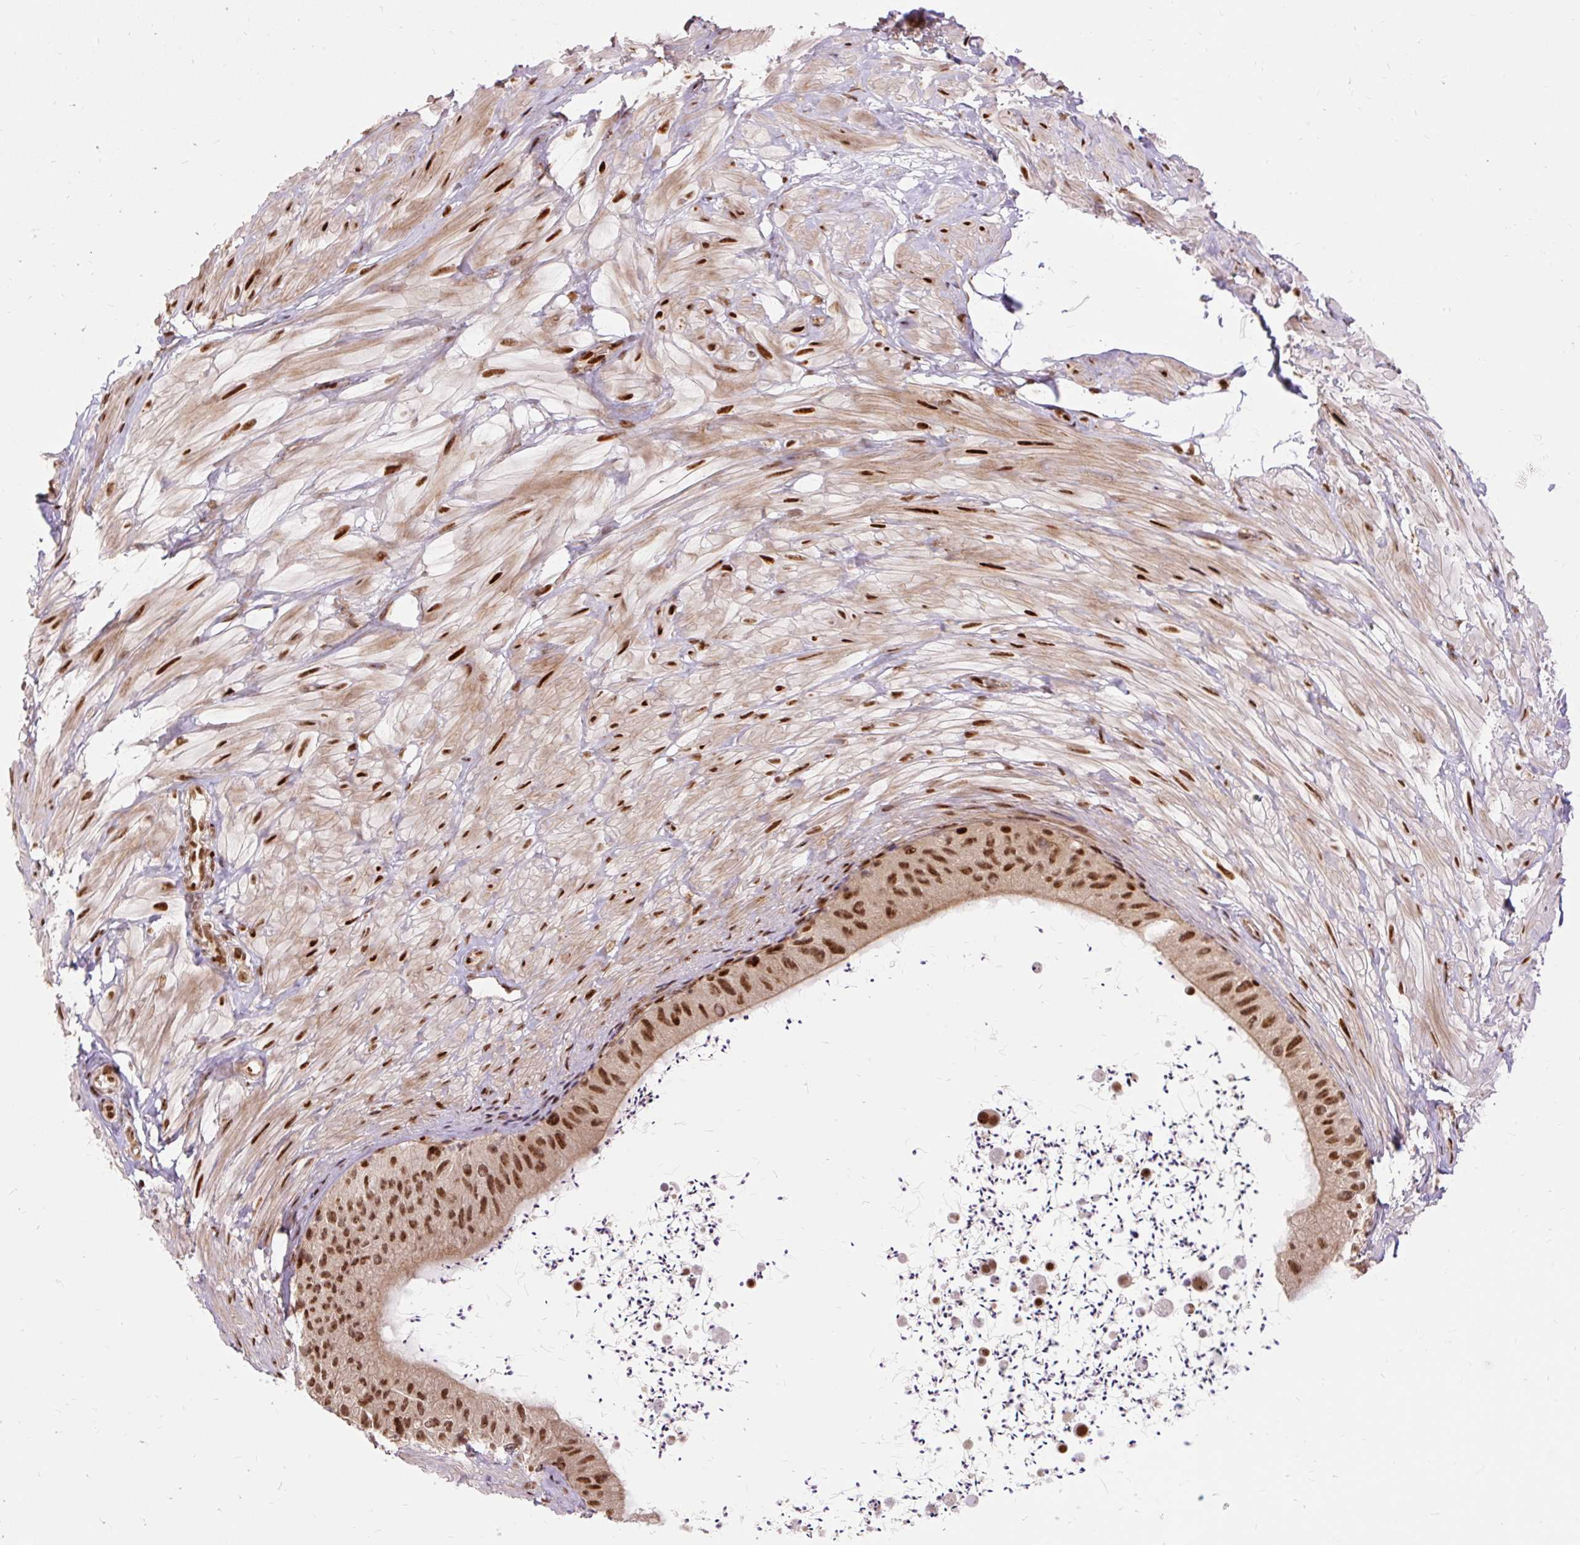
{"staining": {"intensity": "strong", "quantity": ">75%", "location": "nuclear"}, "tissue": "epididymis", "cell_type": "Glandular cells", "image_type": "normal", "snomed": [{"axis": "morphology", "description": "Normal tissue, NOS"}, {"axis": "topography", "description": "Epididymis"}, {"axis": "topography", "description": "Peripheral nerve tissue"}], "caption": "Epididymis stained with a brown dye shows strong nuclear positive positivity in about >75% of glandular cells.", "gene": "MECOM", "patient": {"sex": "male", "age": 32}}